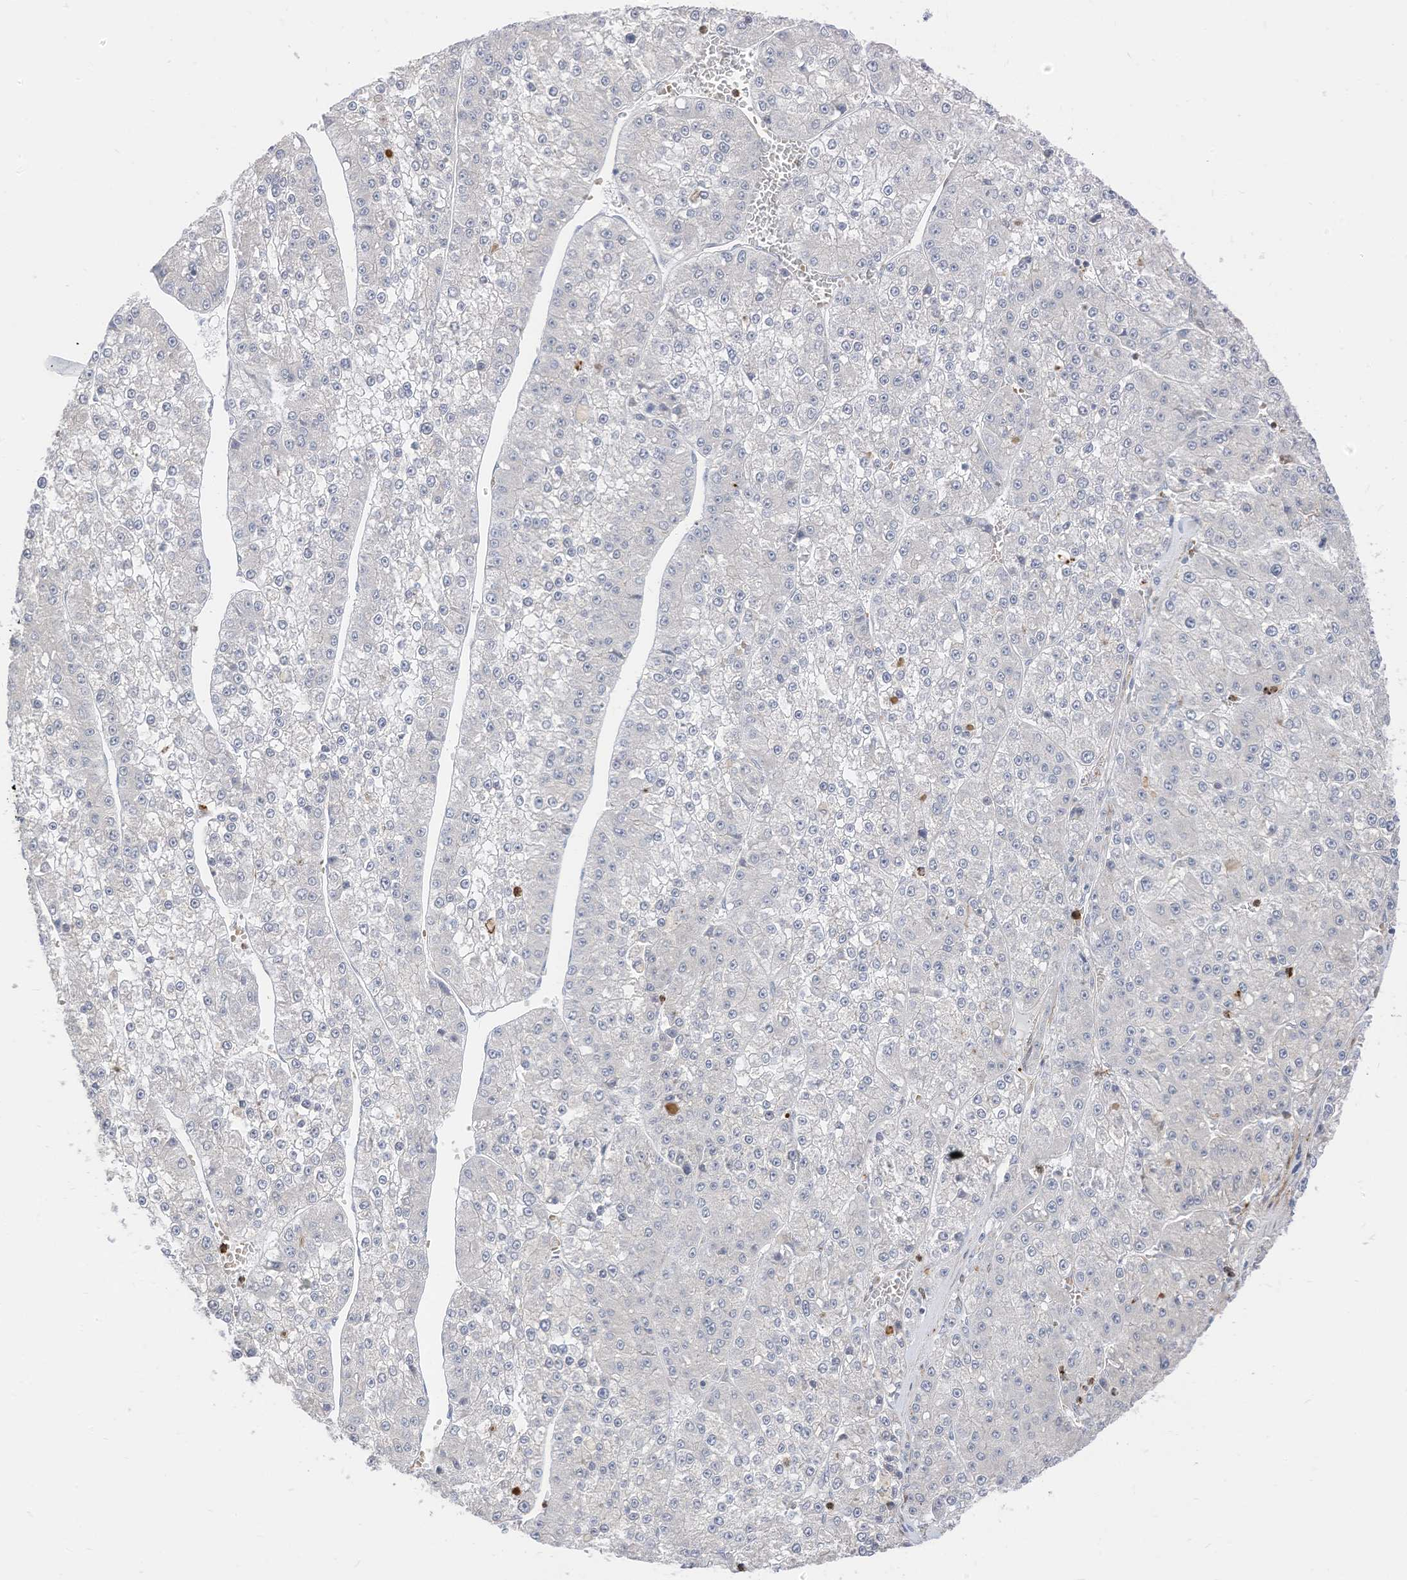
{"staining": {"intensity": "negative", "quantity": "none", "location": "none"}, "tissue": "liver cancer", "cell_type": "Tumor cells", "image_type": "cancer", "snomed": [{"axis": "morphology", "description": "Carcinoma, Hepatocellular, NOS"}, {"axis": "topography", "description": "Liver"}], "caption": "Liver hepatocellular carcinoma was stained to show a protein in brown. There is no significant positivity in tumor cells.", "gene": "ATP13A1", "patient": {"sex": "female", "age": 73}}